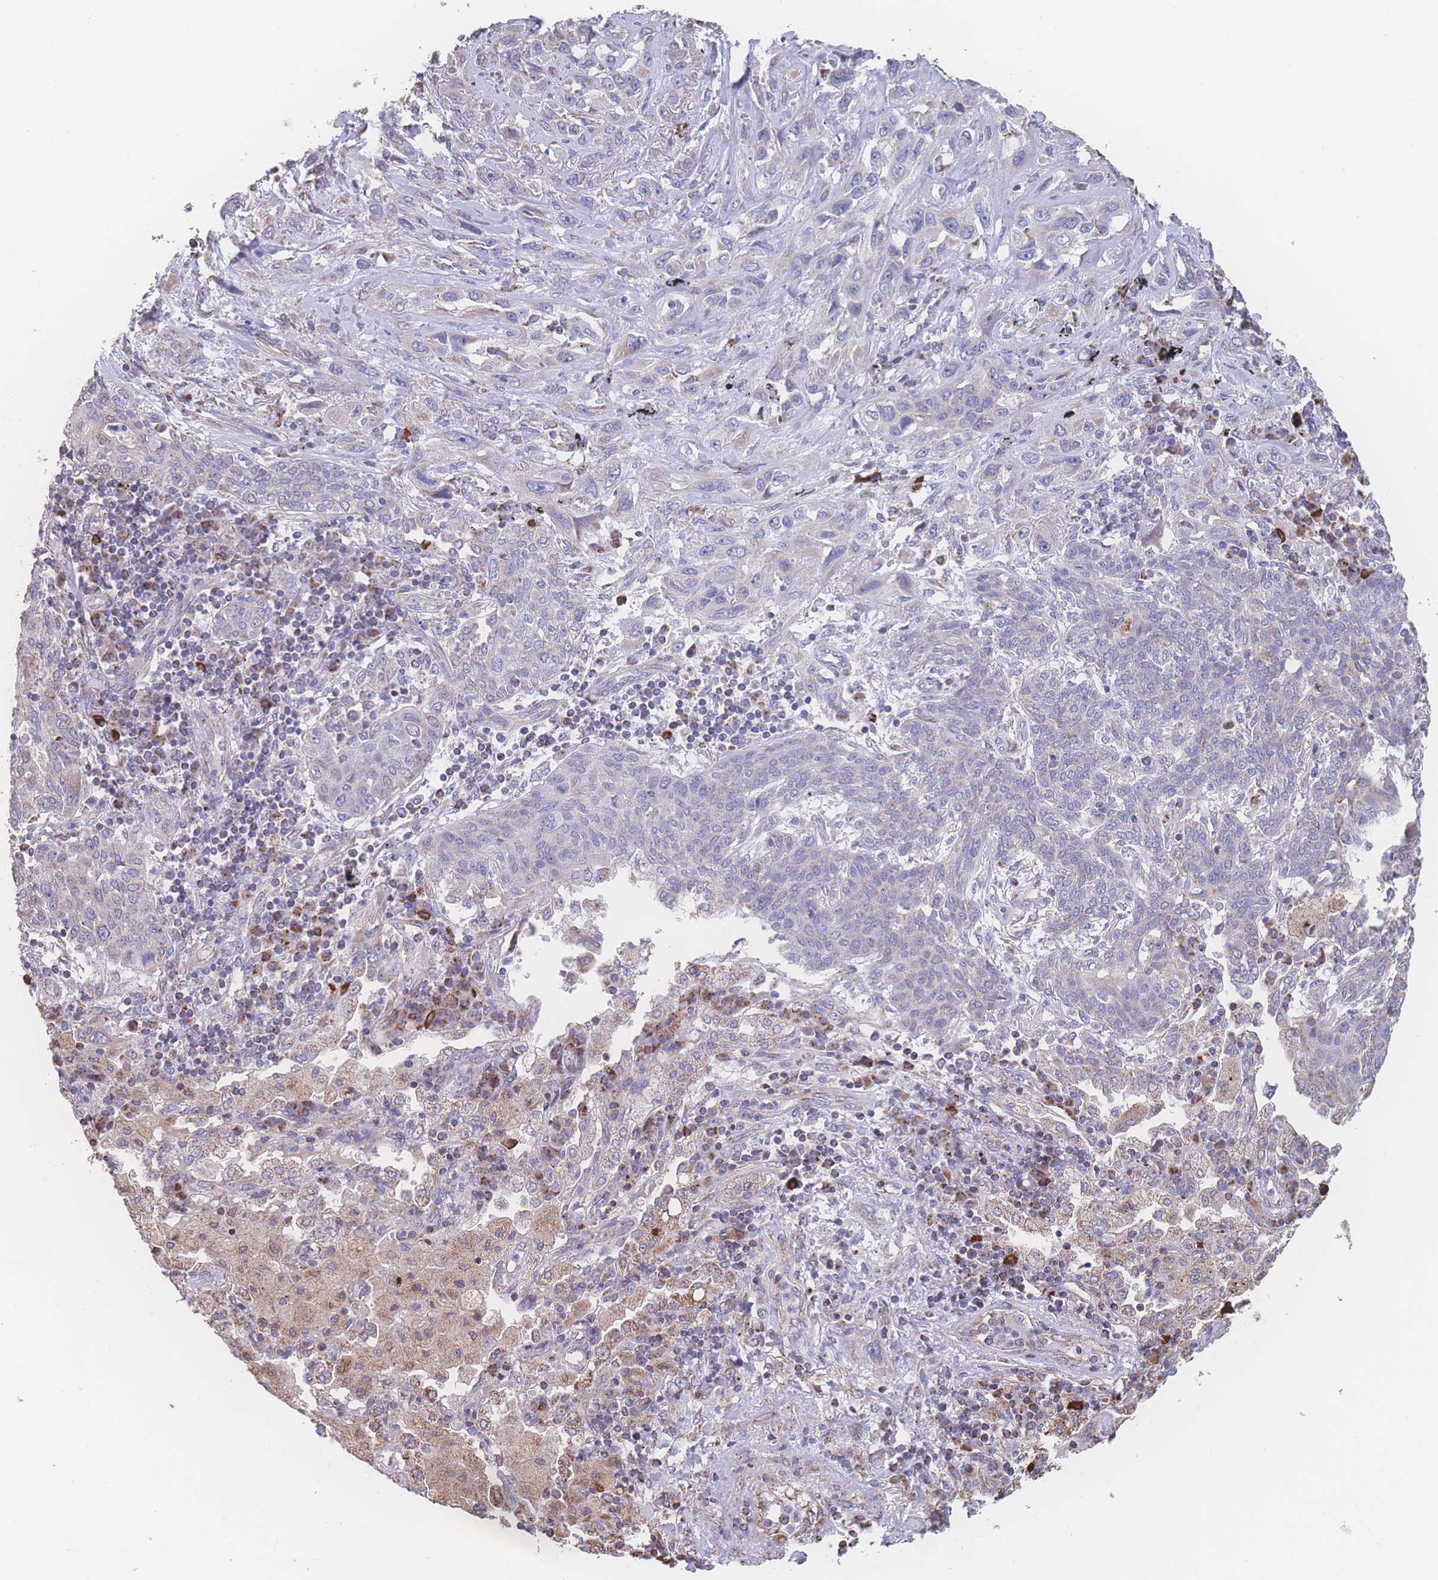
{"staining": {"intensity": "negative", "quantity": "none", "location": "none"}, "tissue": "lung cancer", "cell_type": "Tumor cells", "image_type": "cancer", "snomed": [{"axis": "morphology", "description": "Squamous cell carcinoma, NOS"}, {"axis": "topography", "description": "Lung"}], "caption": "Immunohistochemistry (IHC) of lung squamous cell carcinoma exhibits no positivity in tumor cells.", "gene": "SGSM3", "patient": {"sex": "female", "age": 70}}